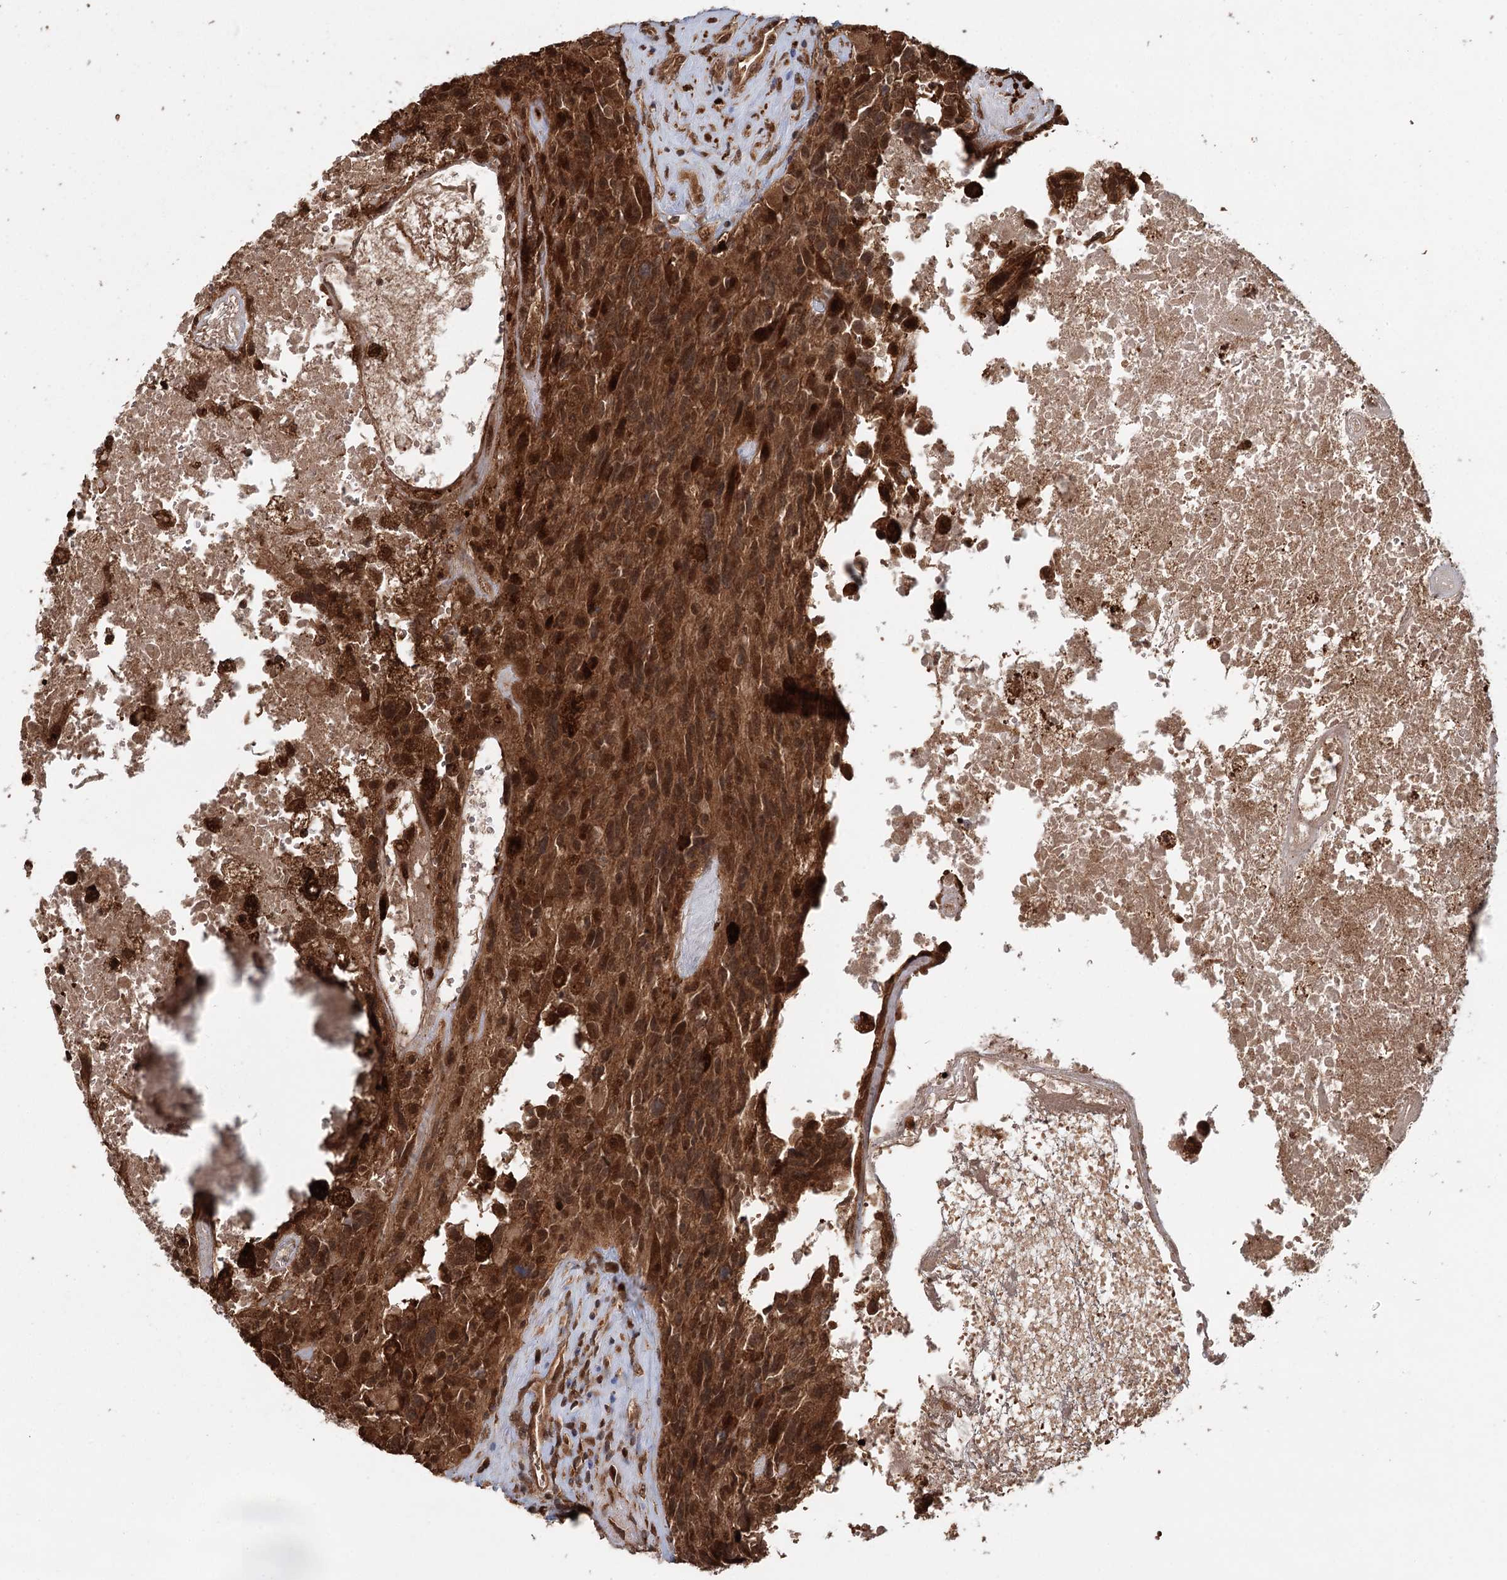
{"staining": {"intensity": "strong", "quantity": ">75%", "location": "cytoplasmic/membranous,nuclear"}, "tissue": "glioma", "cell_type": "Tumor cells", "image_type": "cancer", "snomed": [{"axis": "morphology", "description": "Glioma, malignant, High grade"}, {"axis": "topography", "description": "Brain"}], "caption": "Strong cytoplasmic/membranous and nuclear positivity is appreciated in approximately >75% of tumor cells in high-grade glioma (malignant).", "gene": "N6AMT1", "patient": {"sex": "male", "age": 76}}